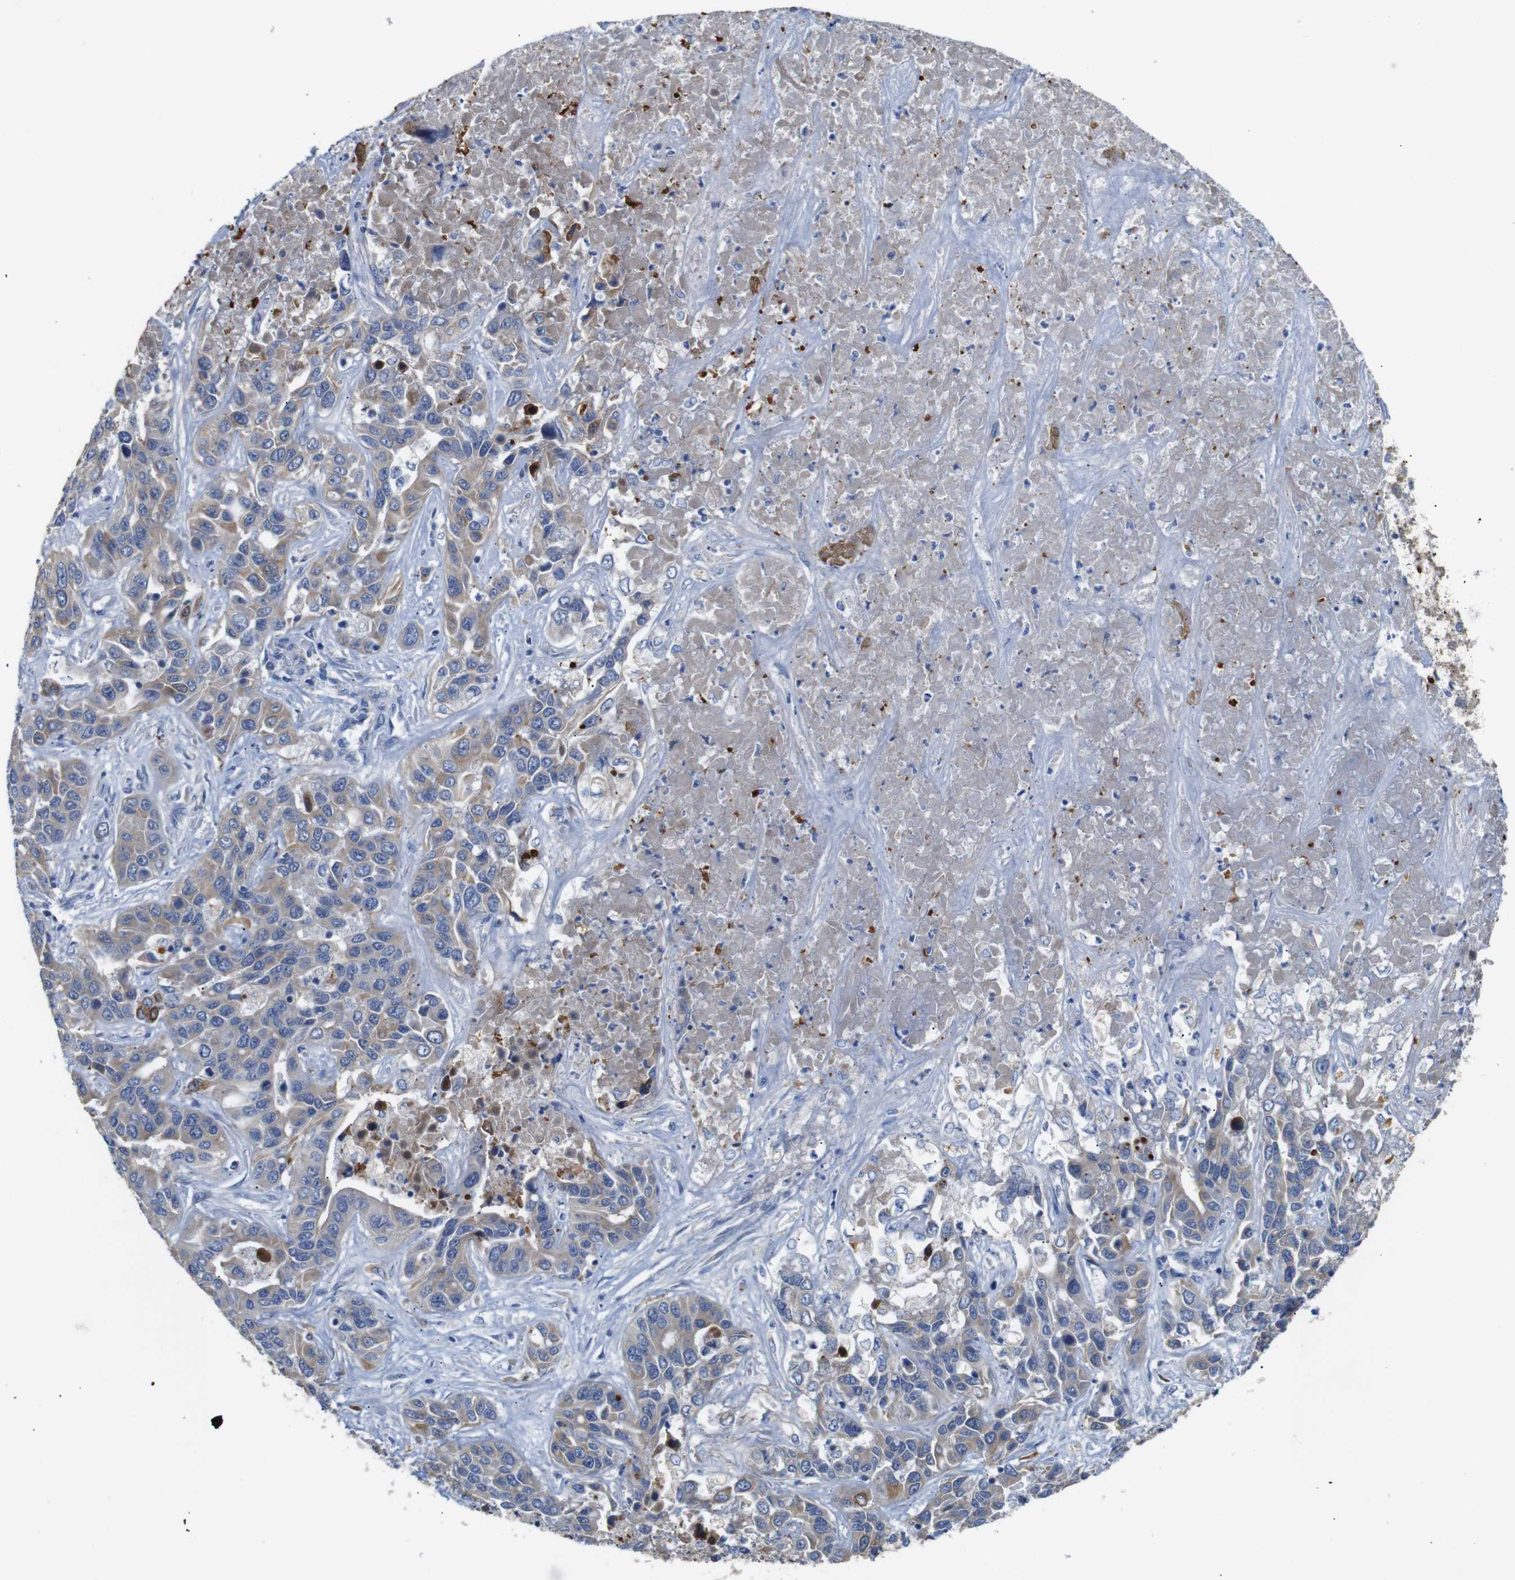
{"staining": {"intensity": "moderate", "quantity": "25%-75%", "location": "cytoplasmic/membranous"}, "tissue": "liver cancer", "cell_type": "Tumor cells", "image_type": "cancer", "snomed": [{"axis": "morphology", "description": "Cholangiocarcinoma"}, {"axis": "topography", "description": "Liver"}], "caption": "A high-resolution photomicrograph shows immunohistochemistry staining of liver cancer (cholangiocarcinoma), which exhibits moderate cytoplasmic/membranous expression in approximately 25%-75% of tumor cells. The staining was performed using DAB to visualize the protein expression in brown, while the nuclei were stained in blue with hematoxylin (Magnification: 20x).", "gene": "ALOX15", "patient": {"sex": "female", "age": 52}}